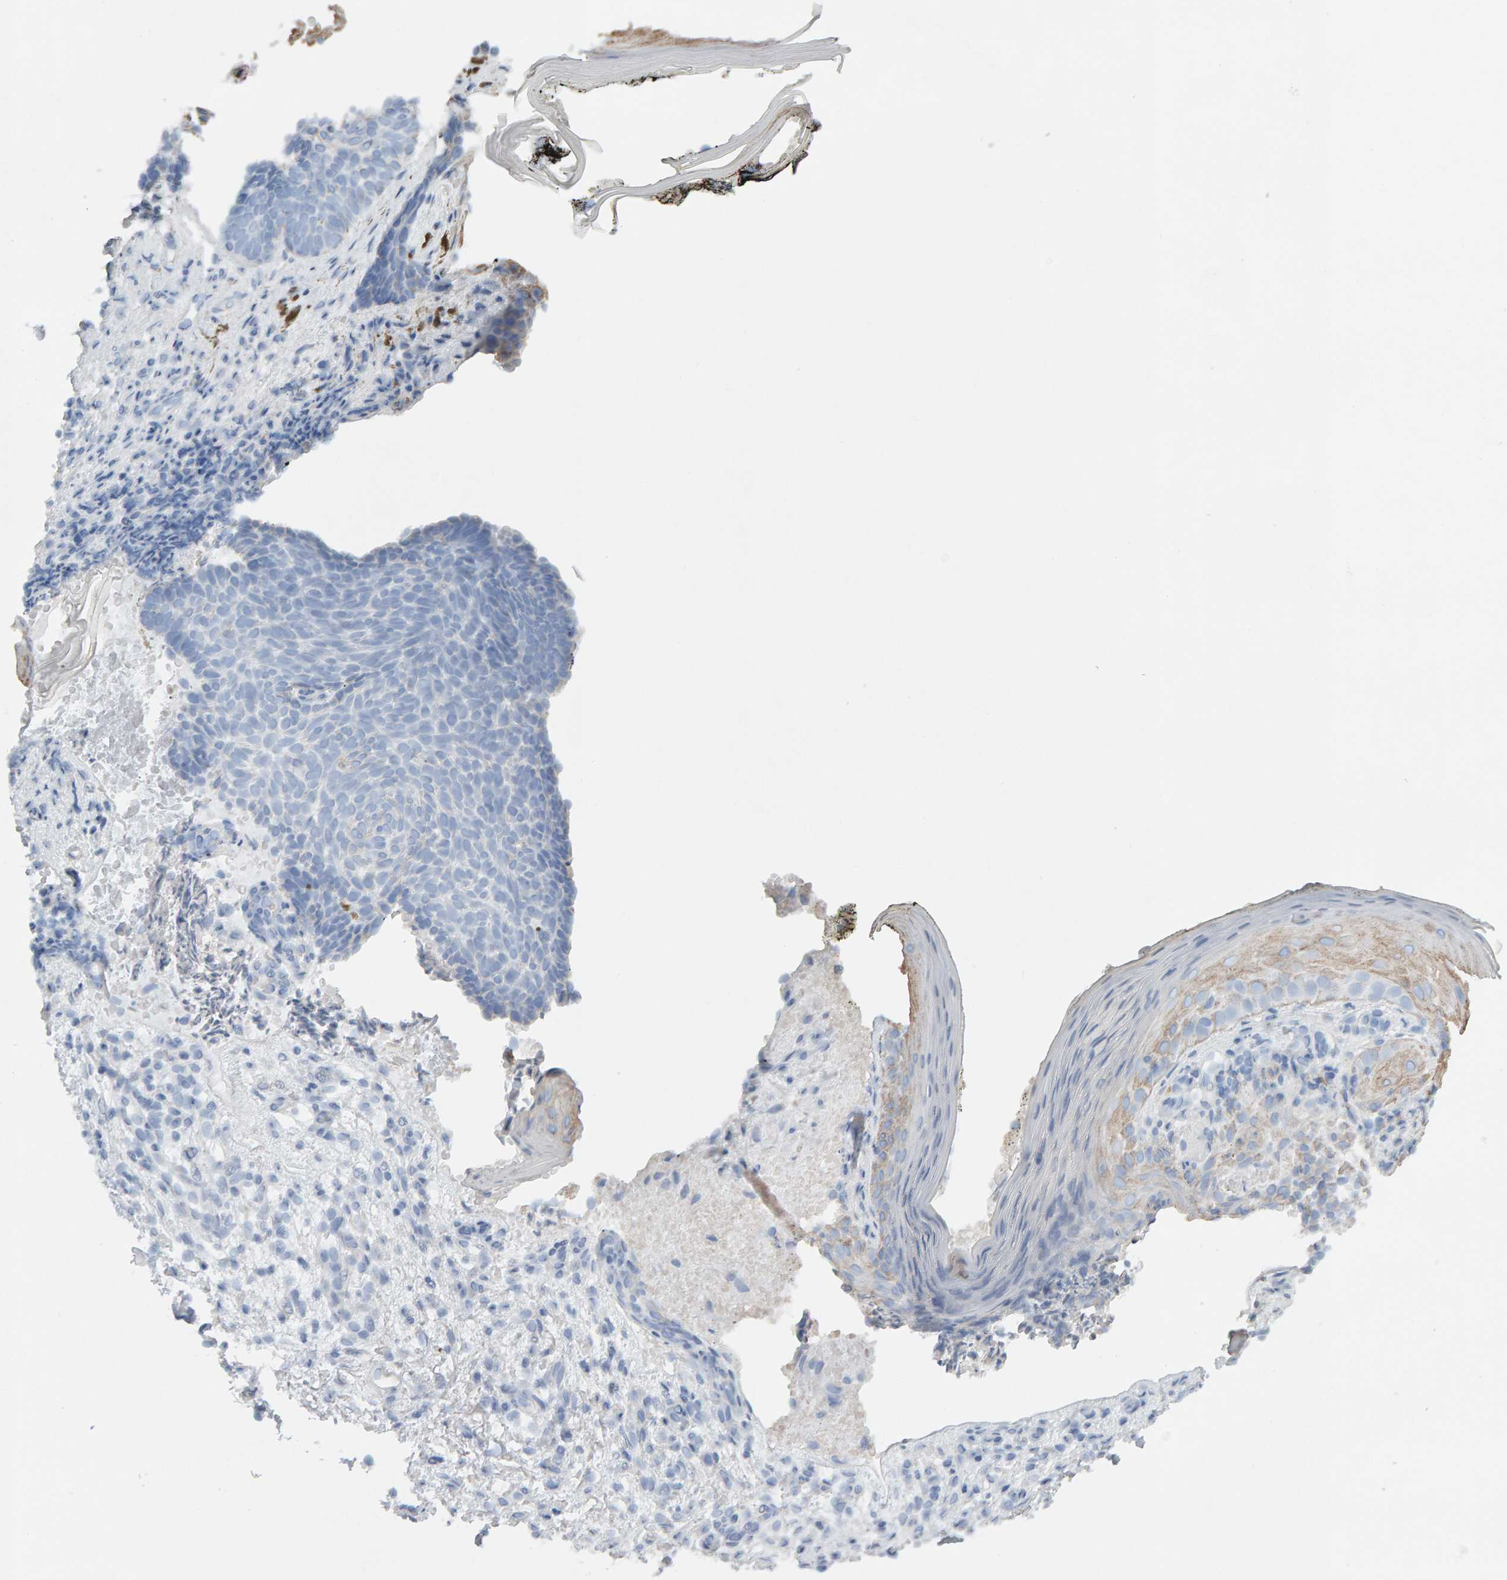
{"staining": {"intensity": "negative", "quantity": "none", "location": "none"}, "tissue": "skin cancer", "cell_type": "Tumor cells", "image_type": "cancer", "snomed": [{"axis": "morphology", "description": "Basal cell carcinoma"}, {"axis": "topography", "description": "Skin"}], "caption": "Tumor cells show no significant staining in skin cancer.", "gene": "ENGASE", "patient": {"sex": "male", "age": 61}}